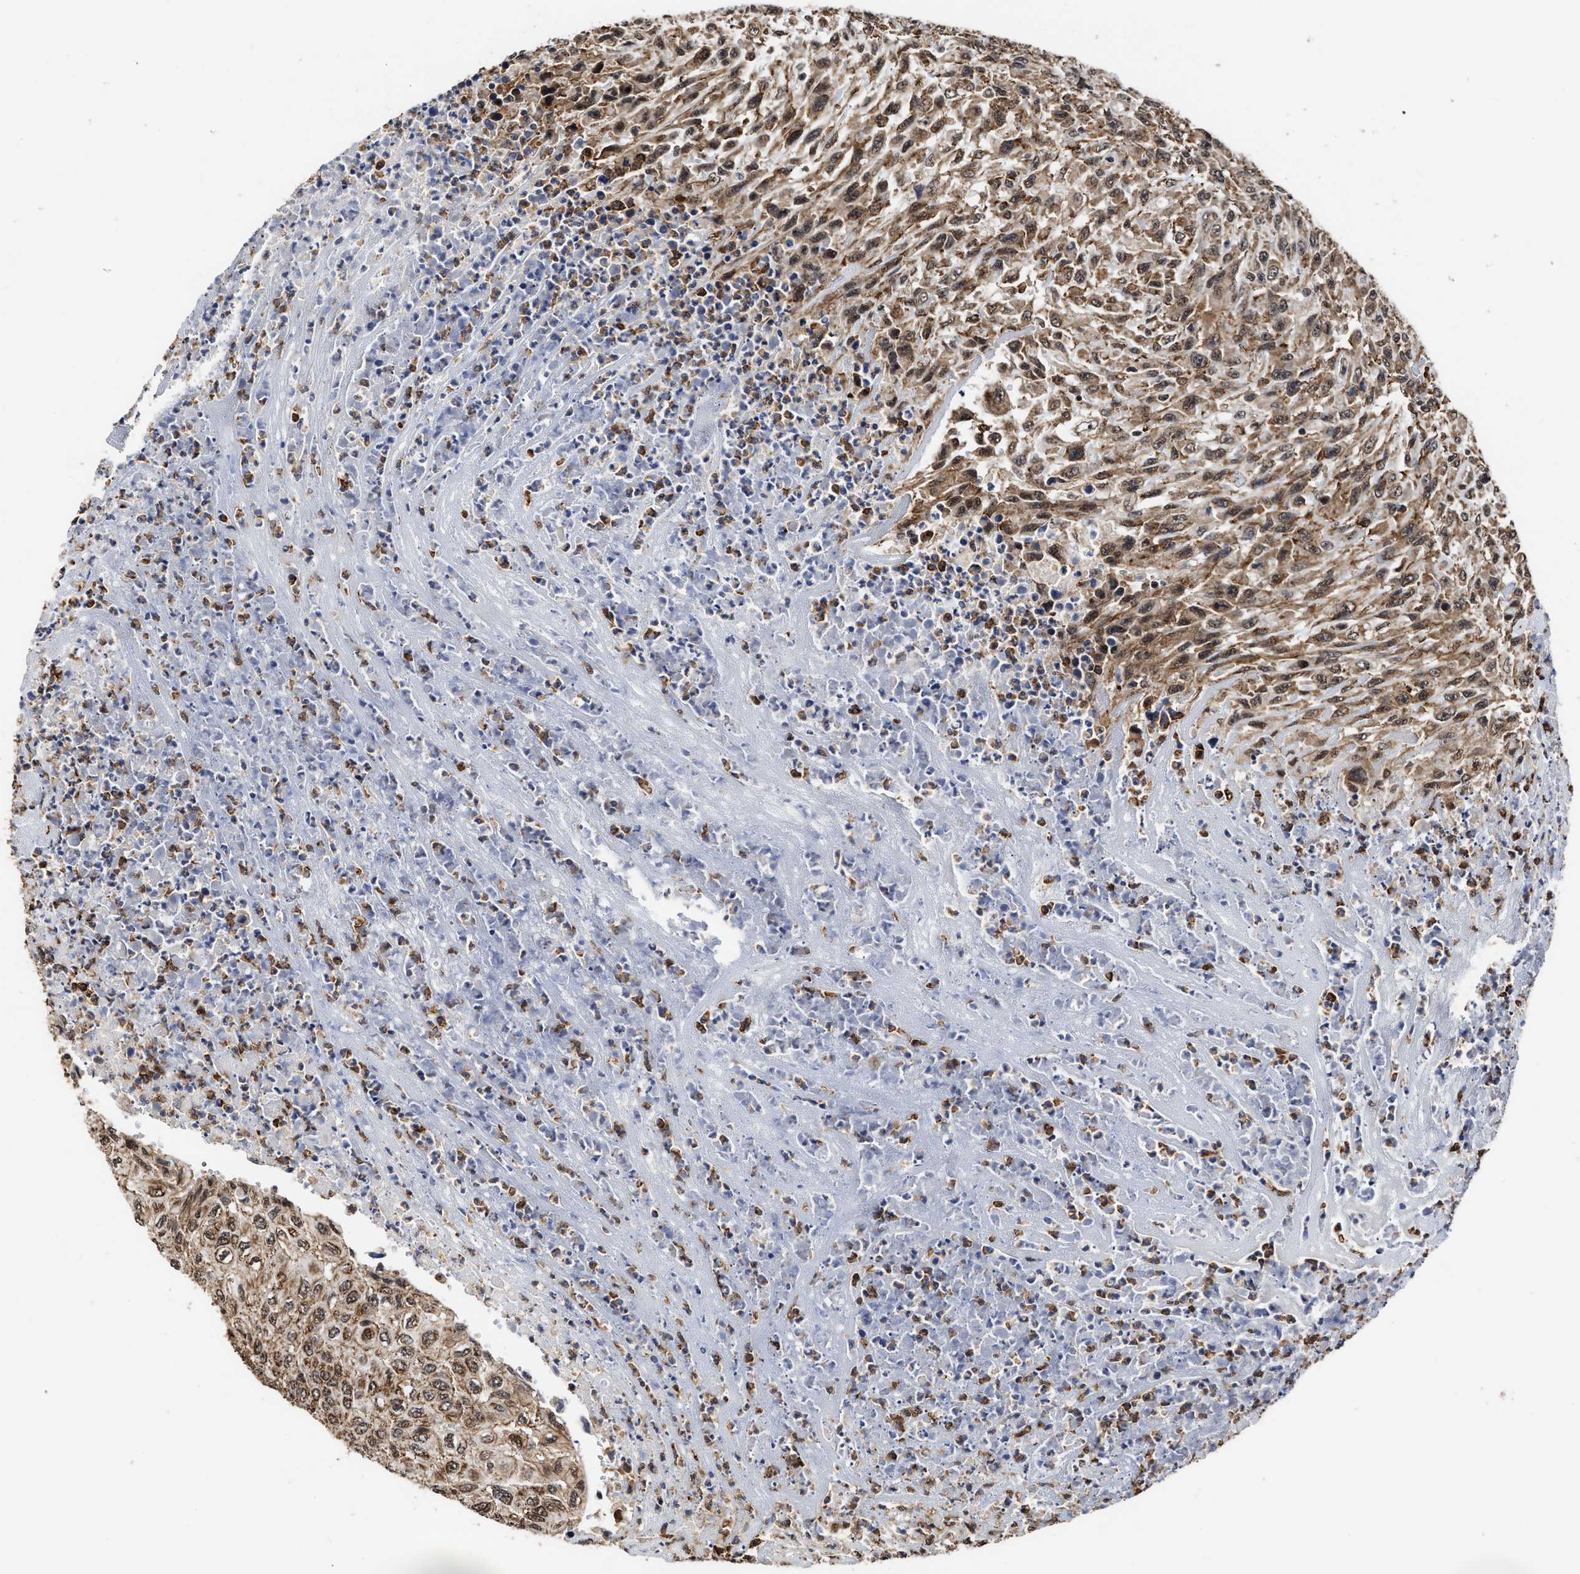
{"staining": {"intensity": "moderate", "quantity": ">75%", "location": "cytoplasmic/membranous,nuclear"}, "tissue": "urothelial cancer", "cell_type": "Tumor cells", "image_type": "cancer", "snomed": [{"axis": "morphology", "description": "Urothelial carcinoma, High grade"}, {"axis": "topography", "description": "Urinary bladder"}], "caption": "Immunohistochemistry (IHC) staining of urothelial carcinoma (high-grade), which demonstrates medium levels of moderate cytoplasmic/membranous and nuclear expression in about >75% of tumor cells indicating moderate cytoplasmic/membranous and nuclear protein positivity. The staining was performed using DAB (brown) for protein detection and nuclei were counterstained in hematoxylin (blue).", "gene": "SEPTIN2", "patient": {"sex": "male", "age": 66}}